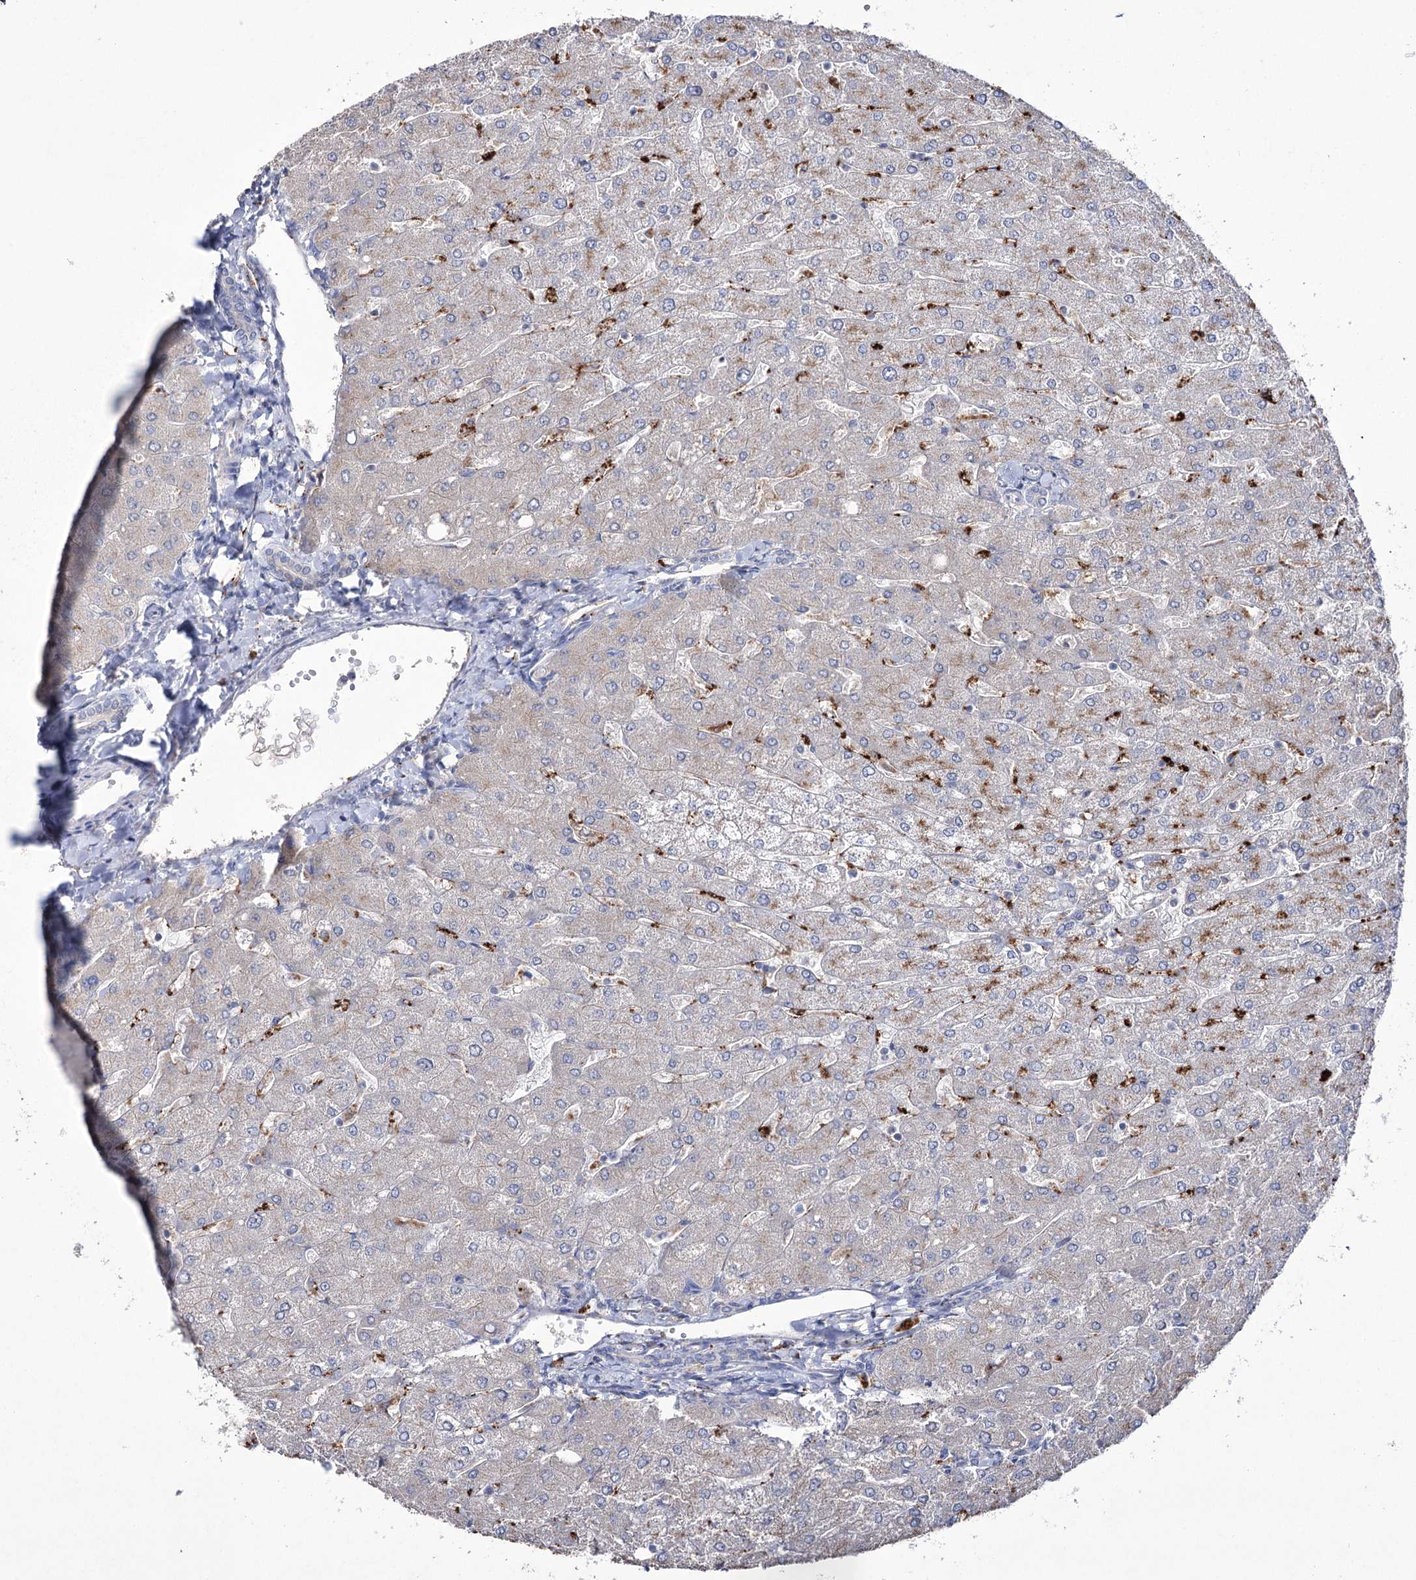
{"staining": {"intensity": "negative", "quantity": "none", "location": "none"}, "tissue": "liver", "cell_type": "Cholangiocytes", "image_type": "normal", "snomed": [{"axis": "morphology", "description": "Normal tissue, NOS"}, {"axis": "topography", "description": "Liver"}], "caption": "Liver was stained to show a protein in brown. There is no significant staining in cholangiocytes. (Stains: DAB immunohistochemistry with hematoxylin counter stain, Microscopy: brightfield microscopy at high magnification).", "gene": "NAGLU", "patient": {"sex": "male", "age": 55}}